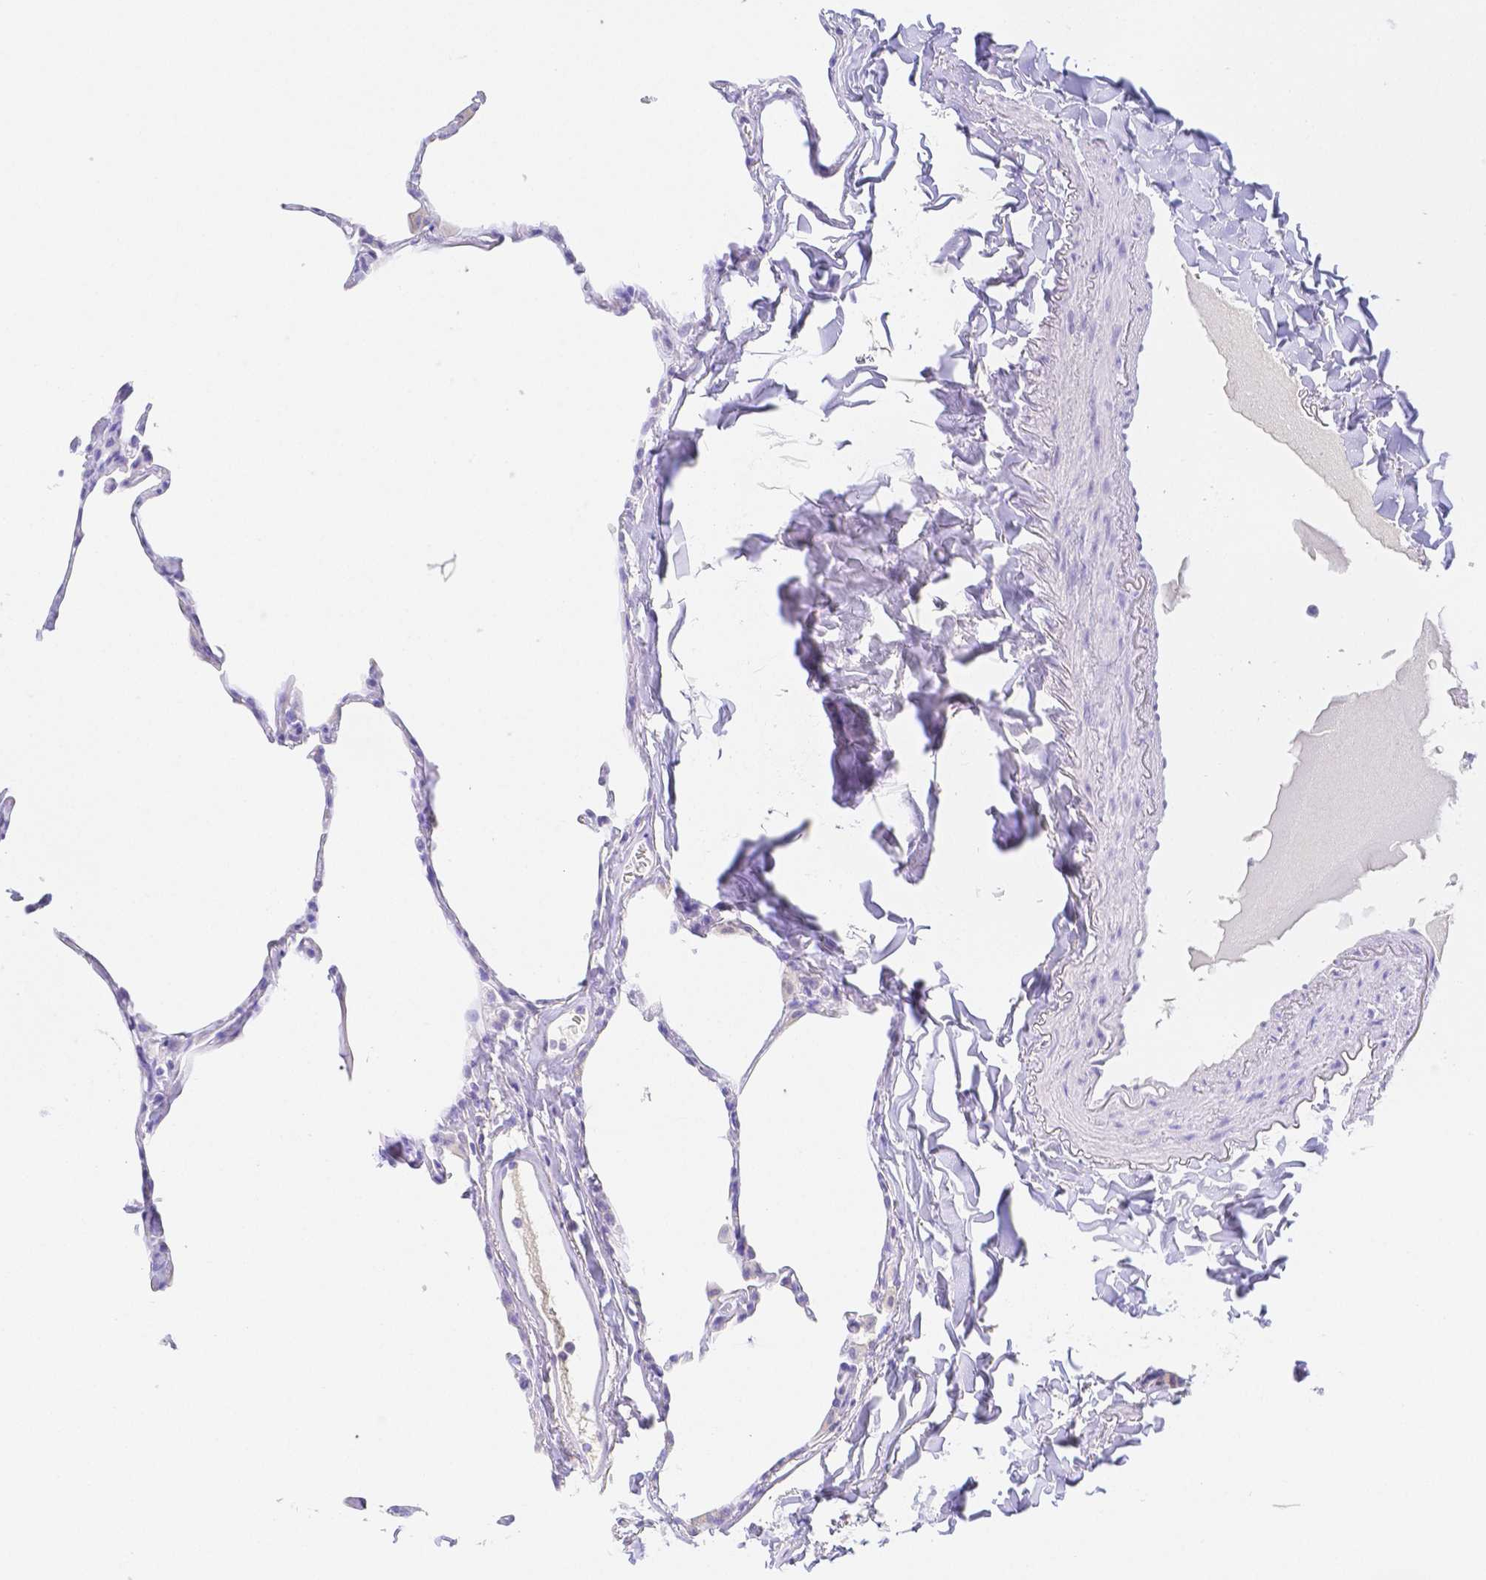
{"staining": {"intensity": "negative", "quantity": "none", "location": "none"}, "tissue": "lung", "cell_type": "Alveolar cells", "image_type": "normal", "snomed": [{"axis": "morphology", "description": "Normal tissue, NOS"}, {"axis": "topography", "description": "Lung"}], "caption": "IHC photomicrograph of unremarkable human lung stained for a protein (brown), which exhibits no positivity in alveolar cells. (Stains: DAB (3,3'-diaminobenzidine) immunohistochemistry (IHC) with hematoxylin counter stain, Microscopy: brightfield microscopy at high magnification).", "gene": "ZG16B", "patient": {"sex": "male", "age": 65}}